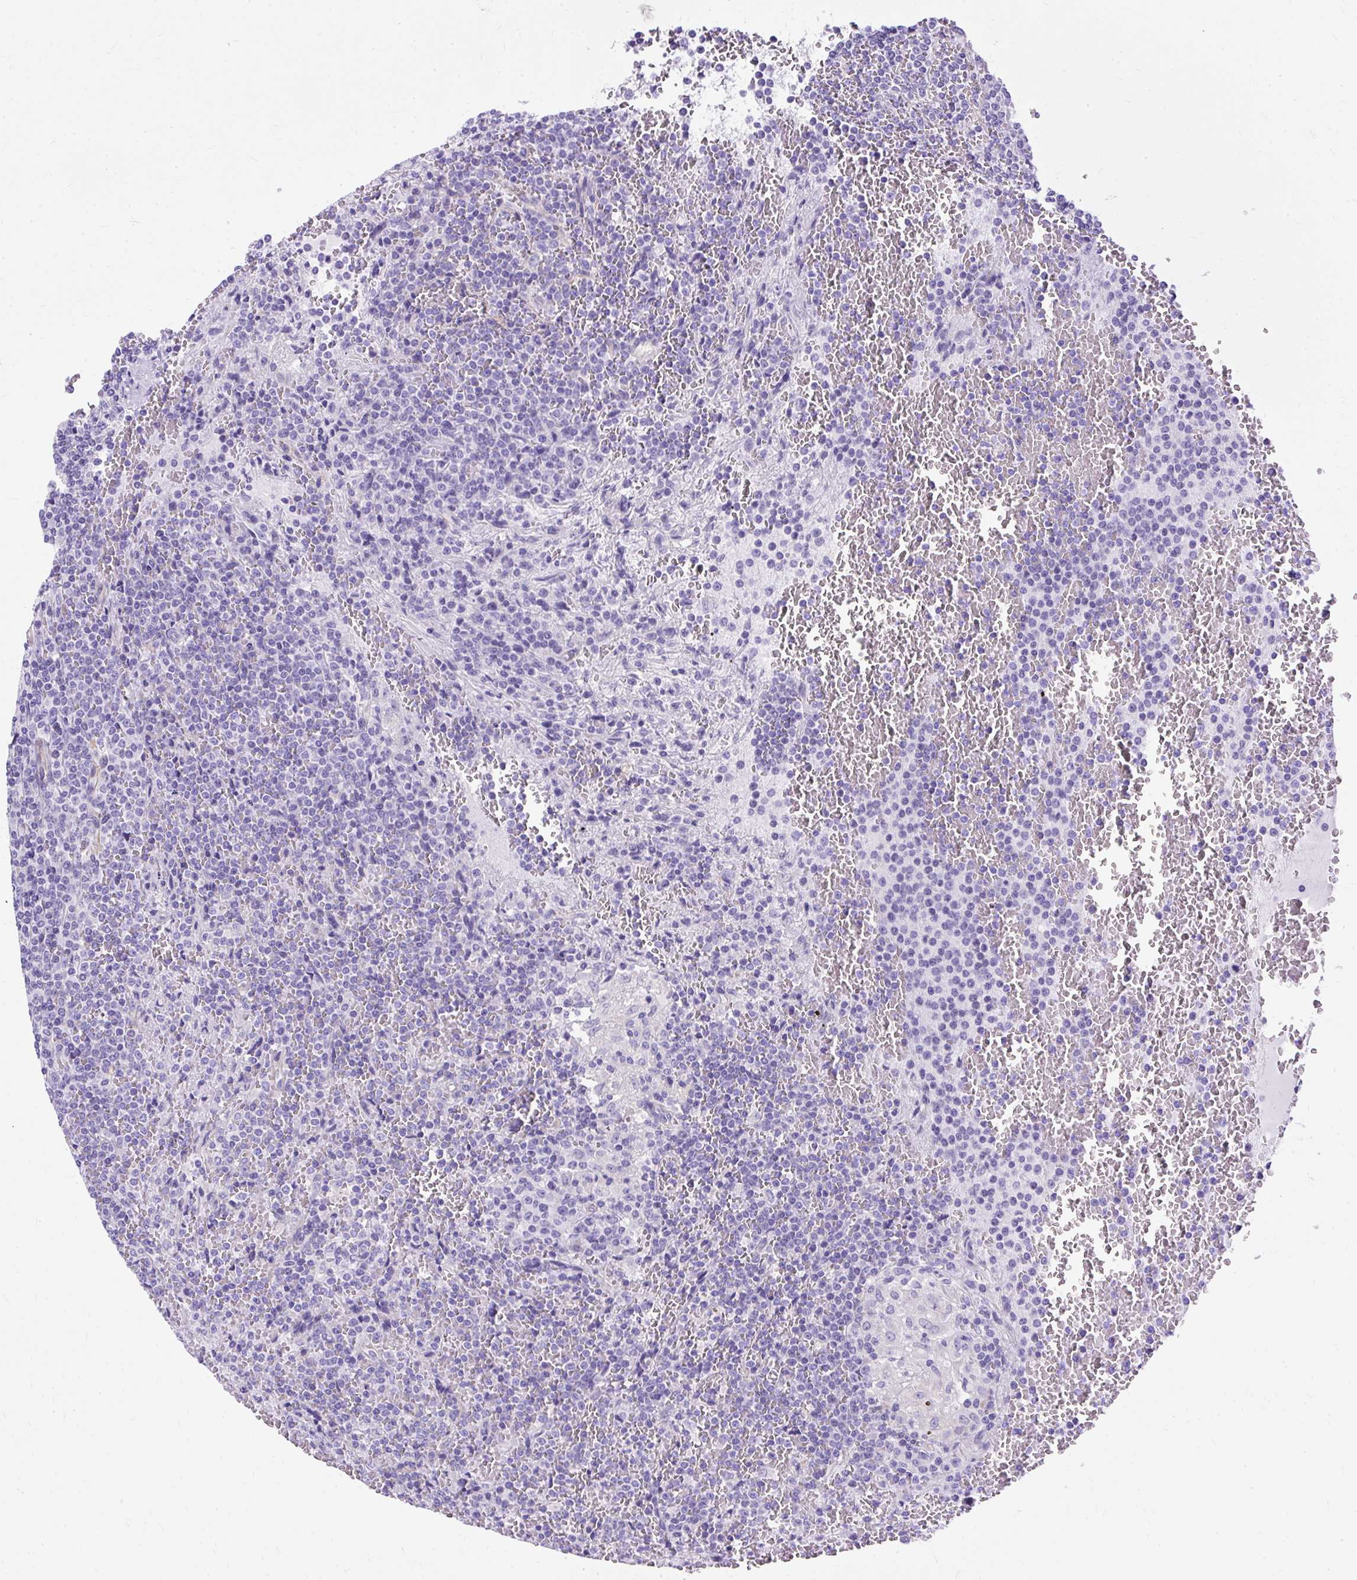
{"staining": {"intensity": "negative", "quantity": "none", "location": "none"}, "tissue": "lymphoma", "cell_type": "Tumor cells", "image_type": "cancer", "snomed": [{"axis": "morphology", "description": "Malignant lymphoma, non-Hodgkin's type, Low grade"}, {"axis": "topography", "description": "Spleen"}], "caption": "Immunohistochemical staining of lymphoma shows no significant staining in tumor cells.", "gene": "MYO6", "patient": {"sex": "female", "age": 19}}